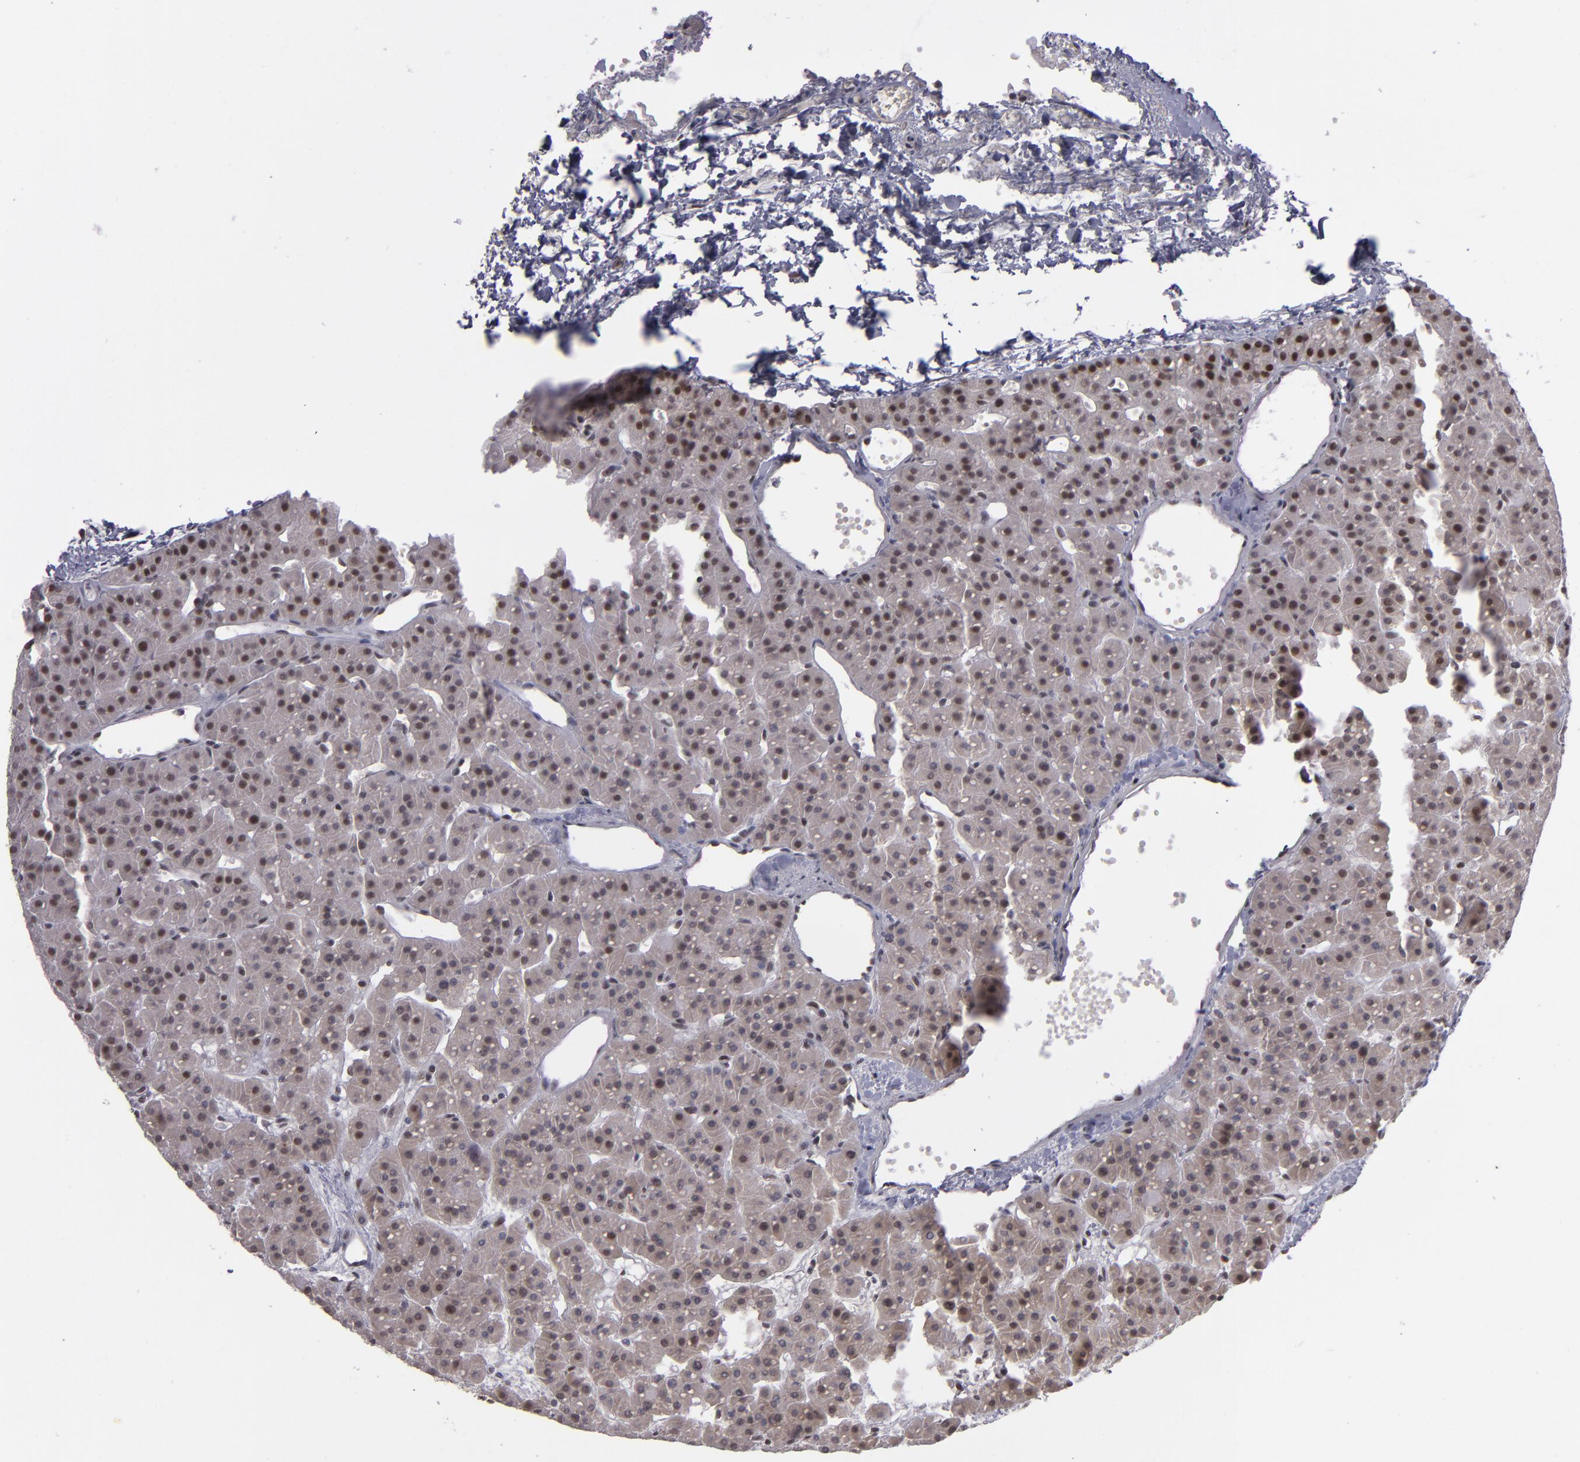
{"staining": {"intensity": "weak", "quantity": "25%-75%", "location": "nuclear"}, "tissue": "parathyroid gland", "cell_type": "Glandular cells", "image_type": "normal", "snomed": [{"axis": "morphology", "description": "Normal tissue, NOS"}, {"axis": "topography", "description": "Parathyroid gland"}], "caption": "Weak nuclear positivity for a protein is appreciated in approximately 25%-75% of glandular cells of unremarkable parathyroid gland using immunohistochemistry.", "gene": "MLLT3", "patient": {"sex": "female", "age": 76}}